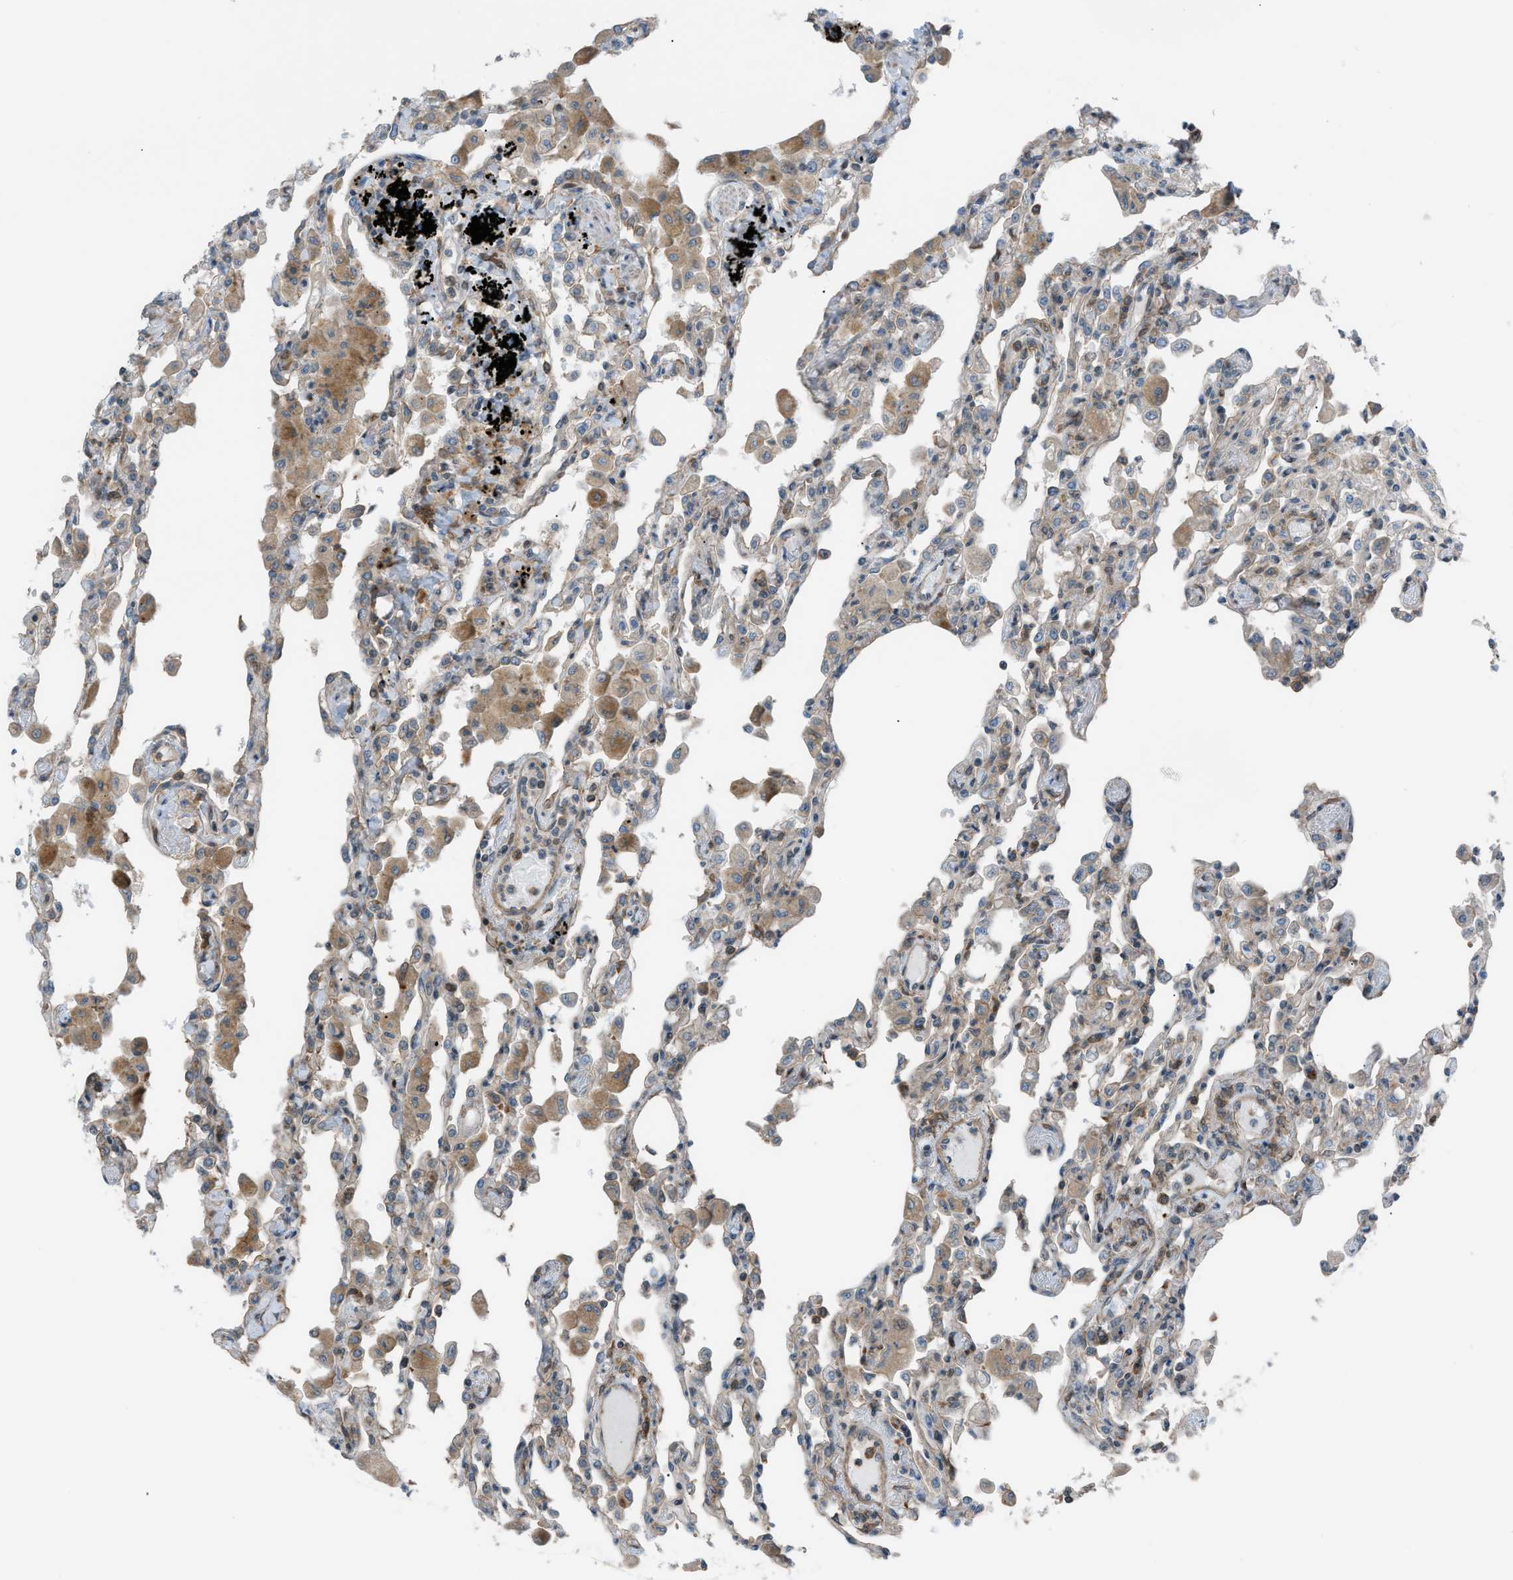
{"staining": {"intensity": "weak", "quantity": "25%-75%", "location": "cytoplasmic/membranous"}, "tissue": "lung", "cell_type": "Alveolar cells", "image_type": "normal", "snomed": [{"axis": "morphology", "description": "Normal tissue, NOS"}, {"axis": "topography", "description": "Bronchus"}, {"axis": "topography", "description": "Lung"}], "caption": "Lung stained with IHC shows weak cytoplasmic/membranous positivity in approximately 25%-75% of alveolar cells.", "gene": "DYRK1A", "patient": {"sex": "female", "age": 49}}